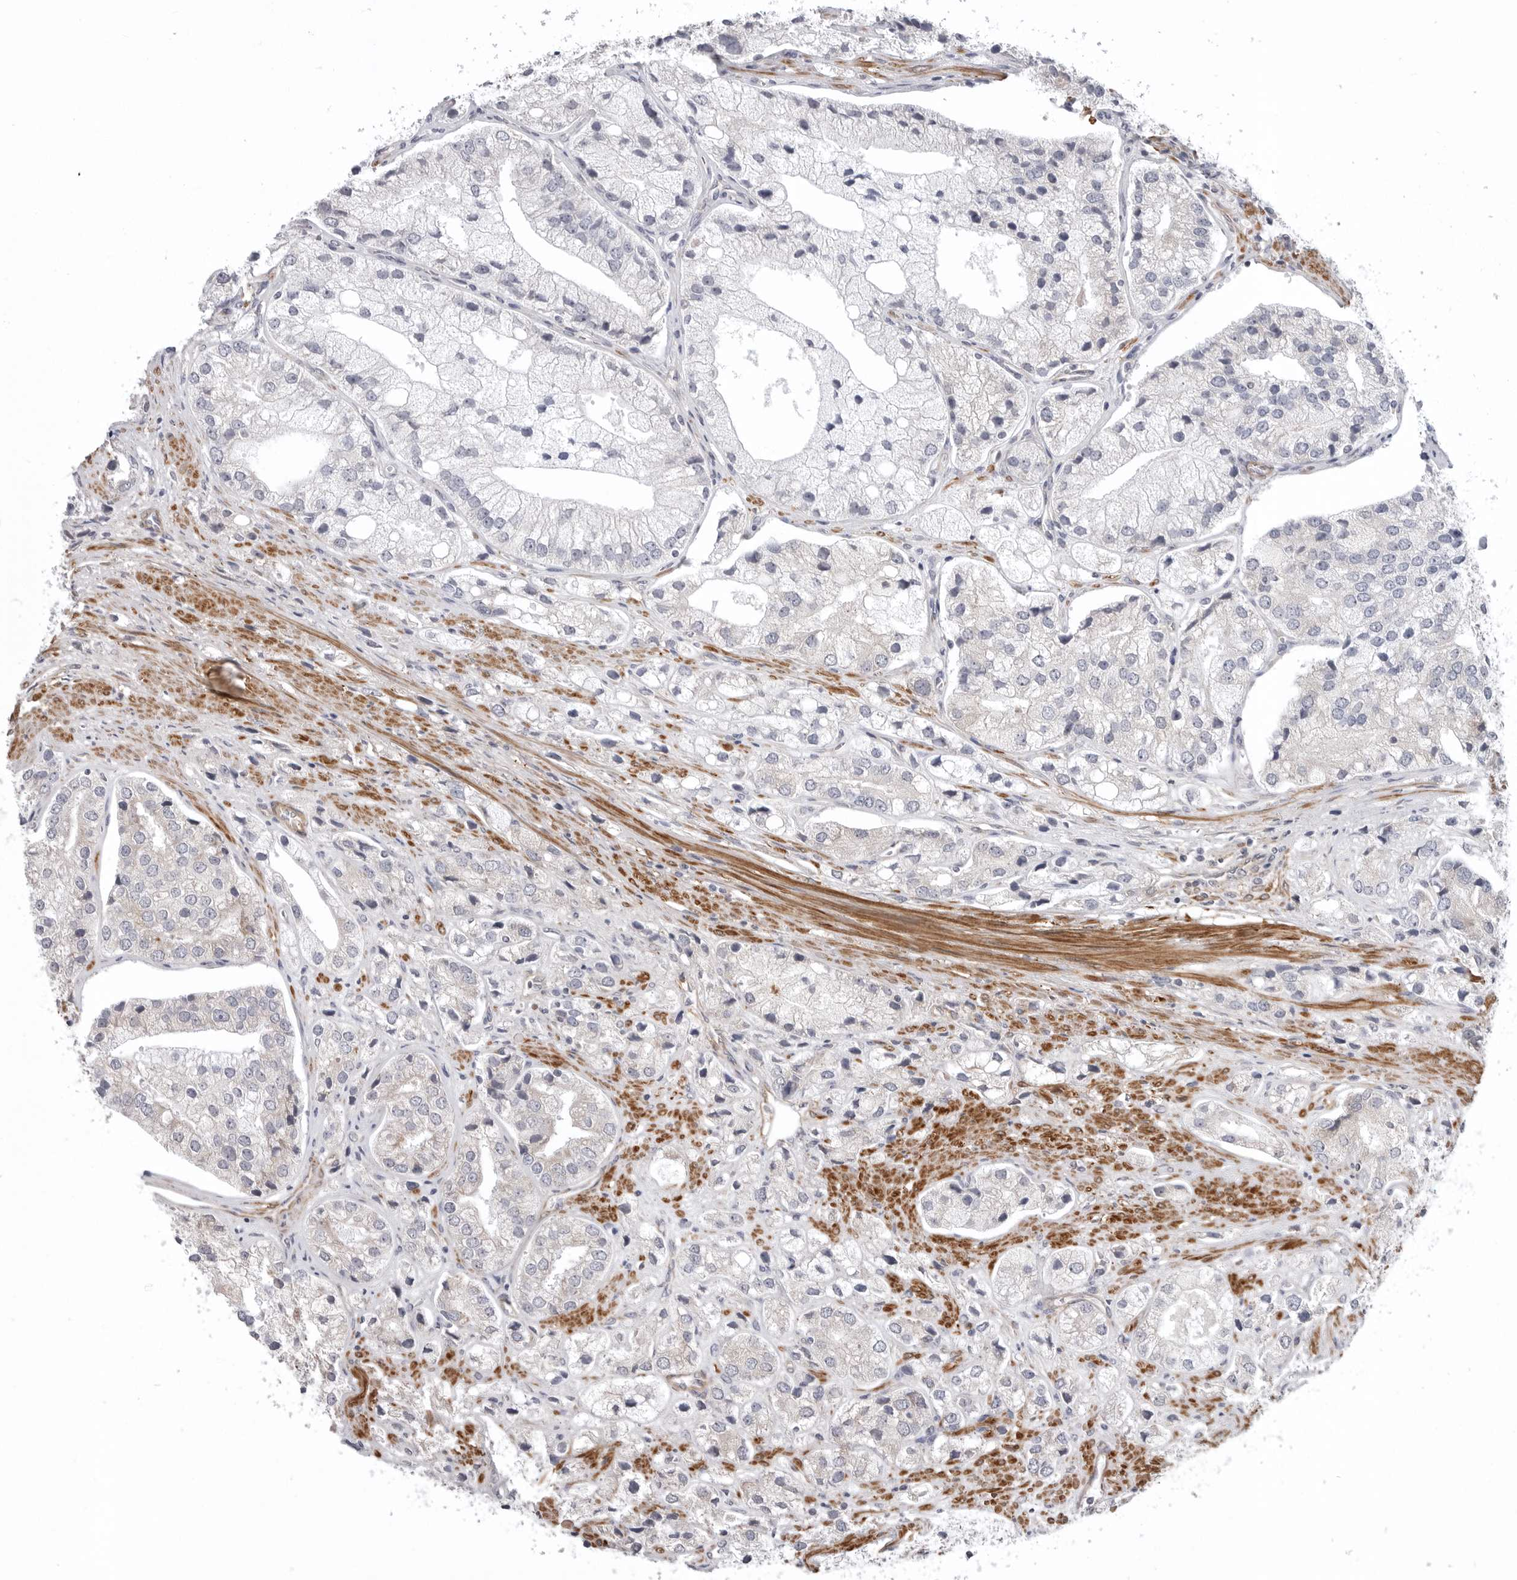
{"staining": {"intensity": "negative", "quantity": "none", "location": "none"}, "tissue": "prostate cancer", "cell_type": "Tumor cells", "image_type": "cancer", "snomed": [{"axis": "morphology", "description": "Adenocarcinoma, High grade"}, {"axis": "topography", "description": "Prostate"}], "caption": "This is a micrograph of immunohistochemistry staining of prostate cancer (adenocarcinoma (high-grade)), which shows no staining in tumor cells.", "gene": "SCP2", "patient": {"sex": "male", "age": 50}}